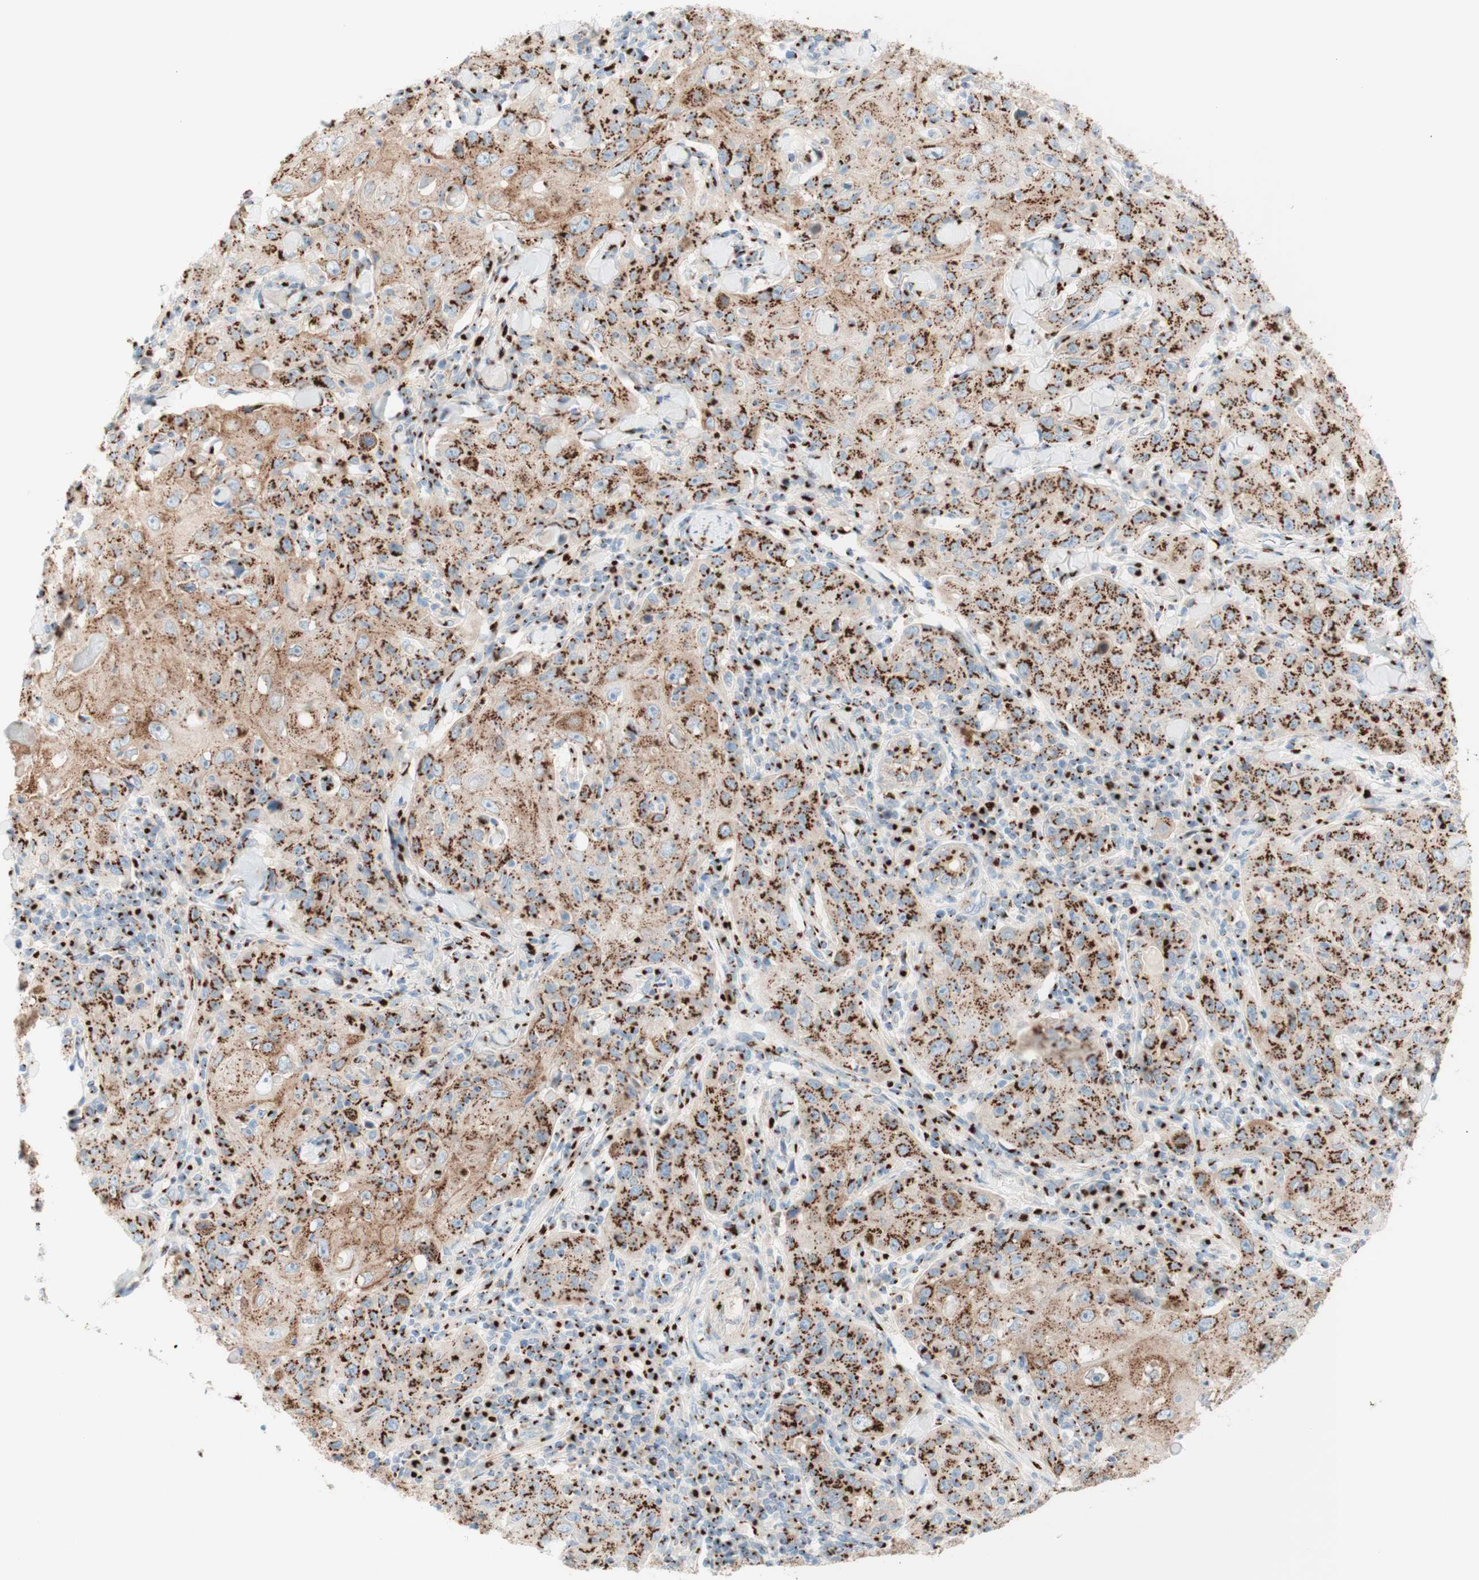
{"staining": {"intensity": "strong", "quantity": ">75%", "location": "cytoplasmic/membranous"}, "tissue": "skin cancer", "cell_type": "Tumor cells", "image_type": "cancer", "snomed": [{"axis": "morphology", "description": "Squamous cell carcinoma, NOS"}, {"axis": "topography", "description": "Skin"}], "caption": "Protein expression analysis of skin cancer (squamous cell carcinoma) displays strong cytoplasmic/membranous positivity in about >75% of tumor cells.", "gene": "GOLGB1", "patient": {"sex": "female", "age": 88}}